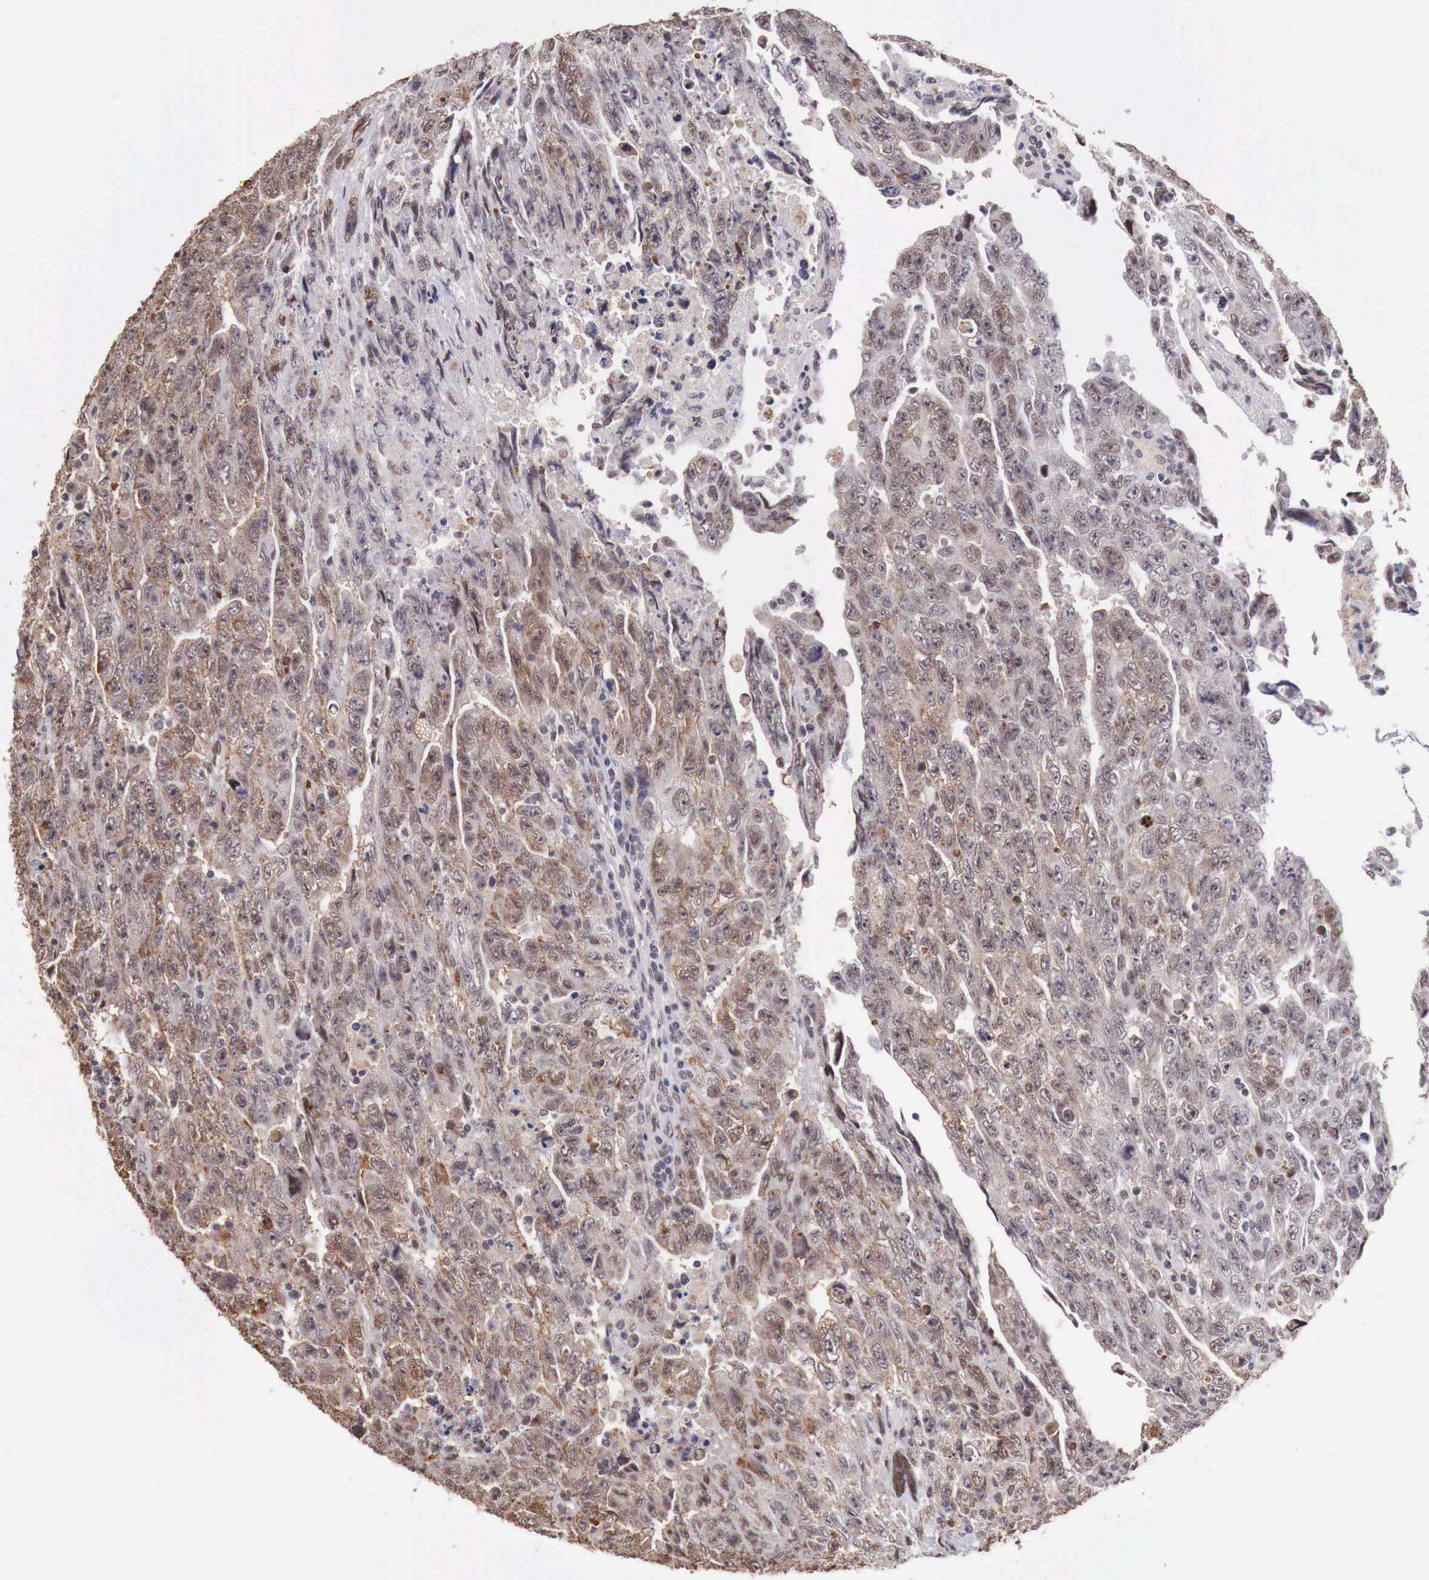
{"staining": {"intensity": "moderate", "quantity": ">75%", "location": "cytoplasmic/membranous,nuclear"}, "tissue": "testis cancer", "cell_type": "Tumor cells", "image_type": "cancer", "snomed": [{"axis": "morphology", "description": "Carcinoma, Embryonal, NOS"}, {"axis": "topography", "description": "Testis"}], "caption": "Immunohistochemical staining of human testis cancer reveals medium levels of moderate cytoplasmic/membranous and nuclear expression in about >75% of tumor cells.", "gene": "FOXP2", "patient": {"sex": "male", "age": 28}}